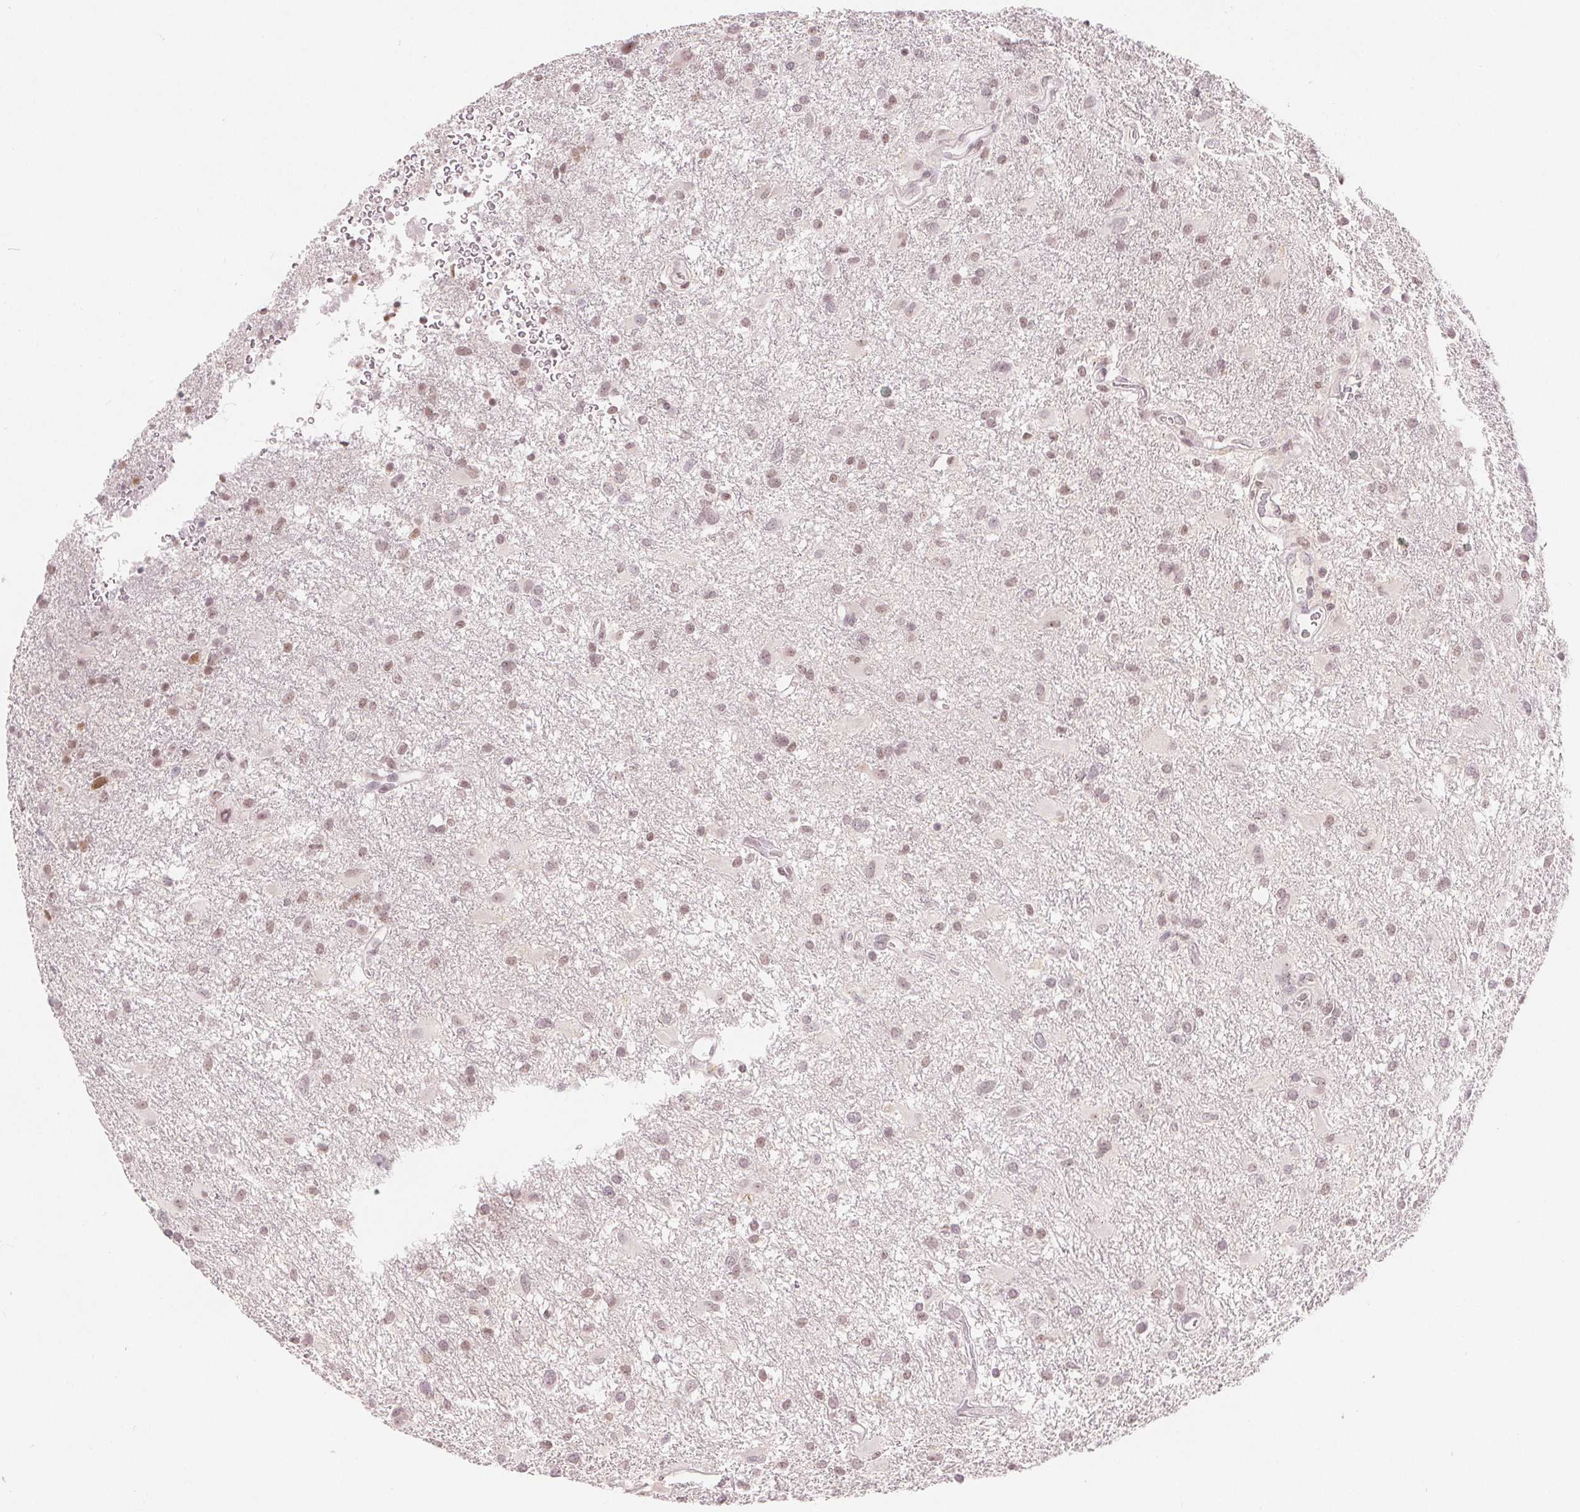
{"staining": {"intensity": "weak", "quantity": ">75%", "location": "nuclear"}, "tissue": "glioma", "cell_type": "Tumor cells", "image_type": "cancer", "snomed": [{"axis": "morphology", "description": "Glioma, malignant, High grade"}, {"axis": "topography", "description": "Brain"}], "caption": "Brown immunohistochemical staining in glioma demonstrates weak nuclear expression in about >75% of tumor cells.", "gene": "DEK", "patient": {"sex": "male", "age": 53}}